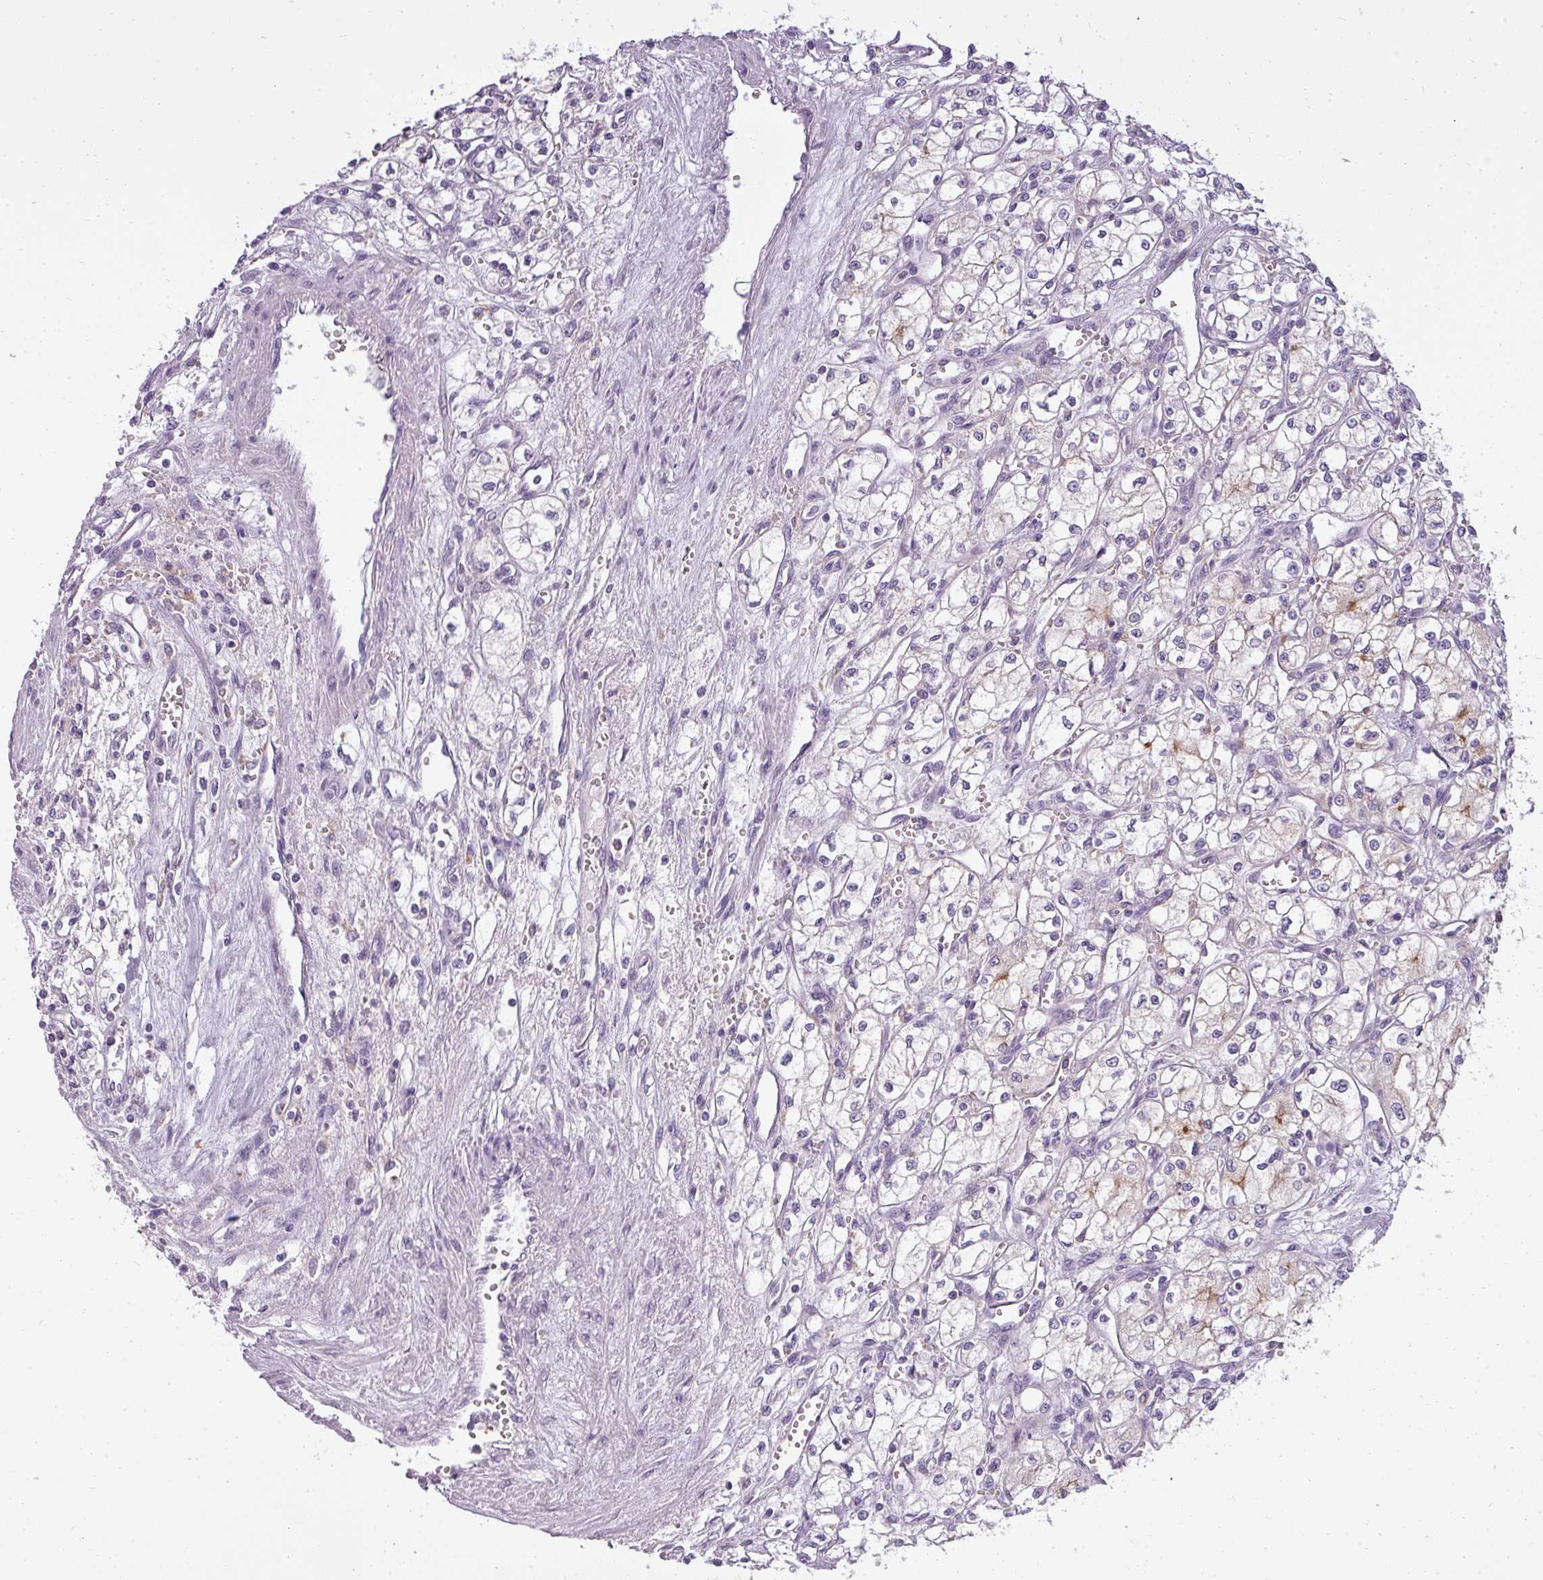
{"staining": {"intensity": "moderate", "quantity": "<25%", "location": "cytoplasmic/membranous"}, "tissue": "renal cancer", "cell_type": "Tumor cells", "image_type": "cancer", "snomed": [{"axis": "morphology", "description": "Adenocarcinoma, NOS"}, {"axis": "topography", "description": "Kidney"}], "caption": "Immunohistochemistry (IHC) (DAB (3,3'-diaminobenzidine)) staining of renal cancer displays moderate cytoplasmic/membranous protein staining in approximately <25% of tumor cells. The staining was performed using DAB (3,3'-diaminobenzidine), with brown indicating positive protein expression. Nuclei are stained blue with hematoxylin.", "gene": "ATP6V1D", "patient": {"sex": "male", "age": 59}}